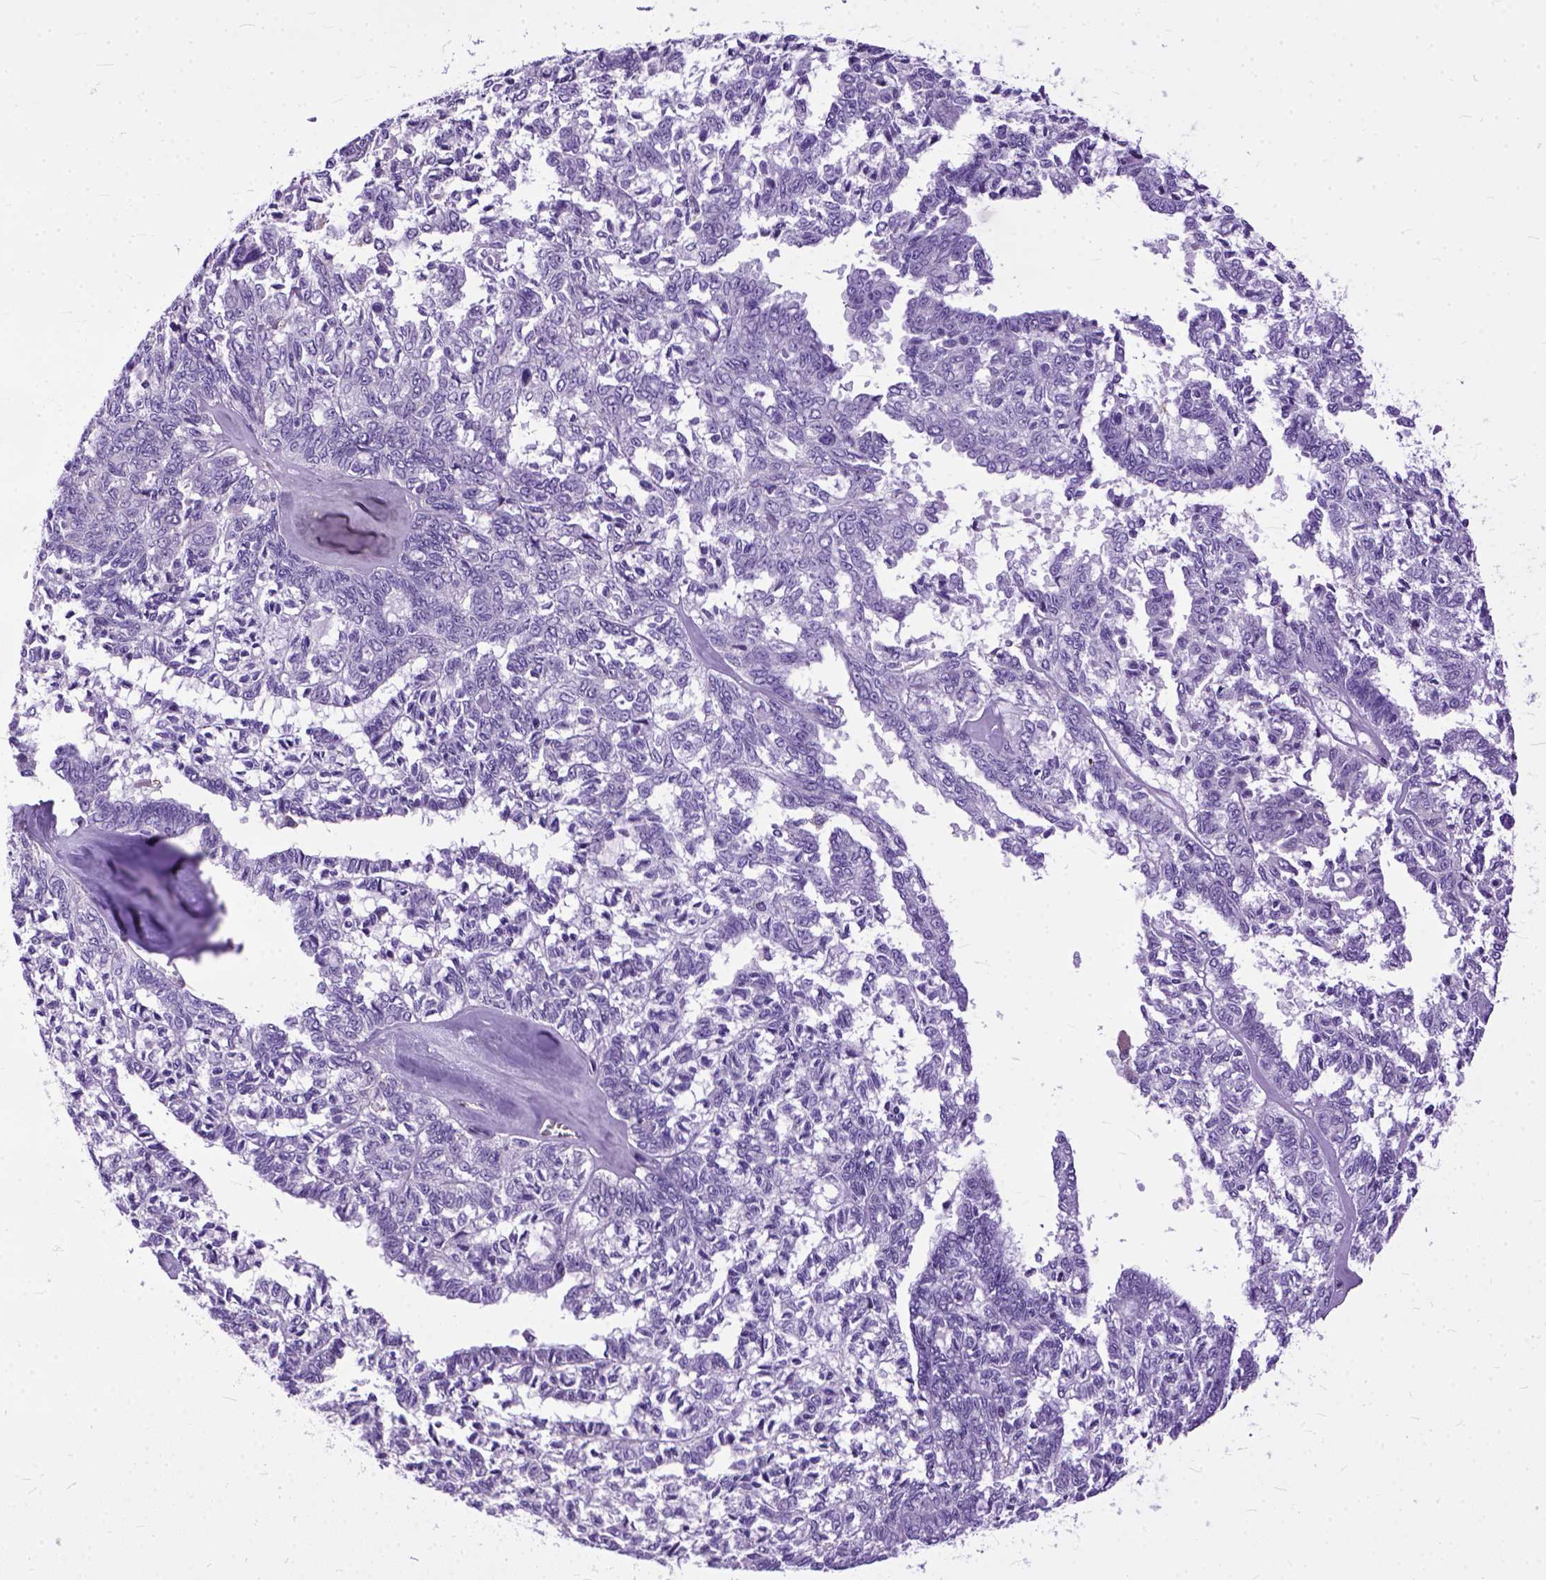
{"staining": {"intensity": "negative", "quantity": "none", "location": "none"}, "tissue": "ovarian cancer", "cell_type": "Tumor cells", "image_type": "cancer", "snomed": [{"axis": "morphology", "description": "Cystadenocarcinoma, serous, NOS"}, {"axis": "topography", "description": "Ovary"}], "caption": "DAB (3,3'-diaminobenzidine) immunohistochemical staining of ovarian cancer exhibits no significant staining in tumor cells. (DAB (3,3'-diaminobenzidine) immunohistochemistry (IHC), high magnification).", "gene": "NAMPT", "patient": {"sex": "female", "age": 71}}